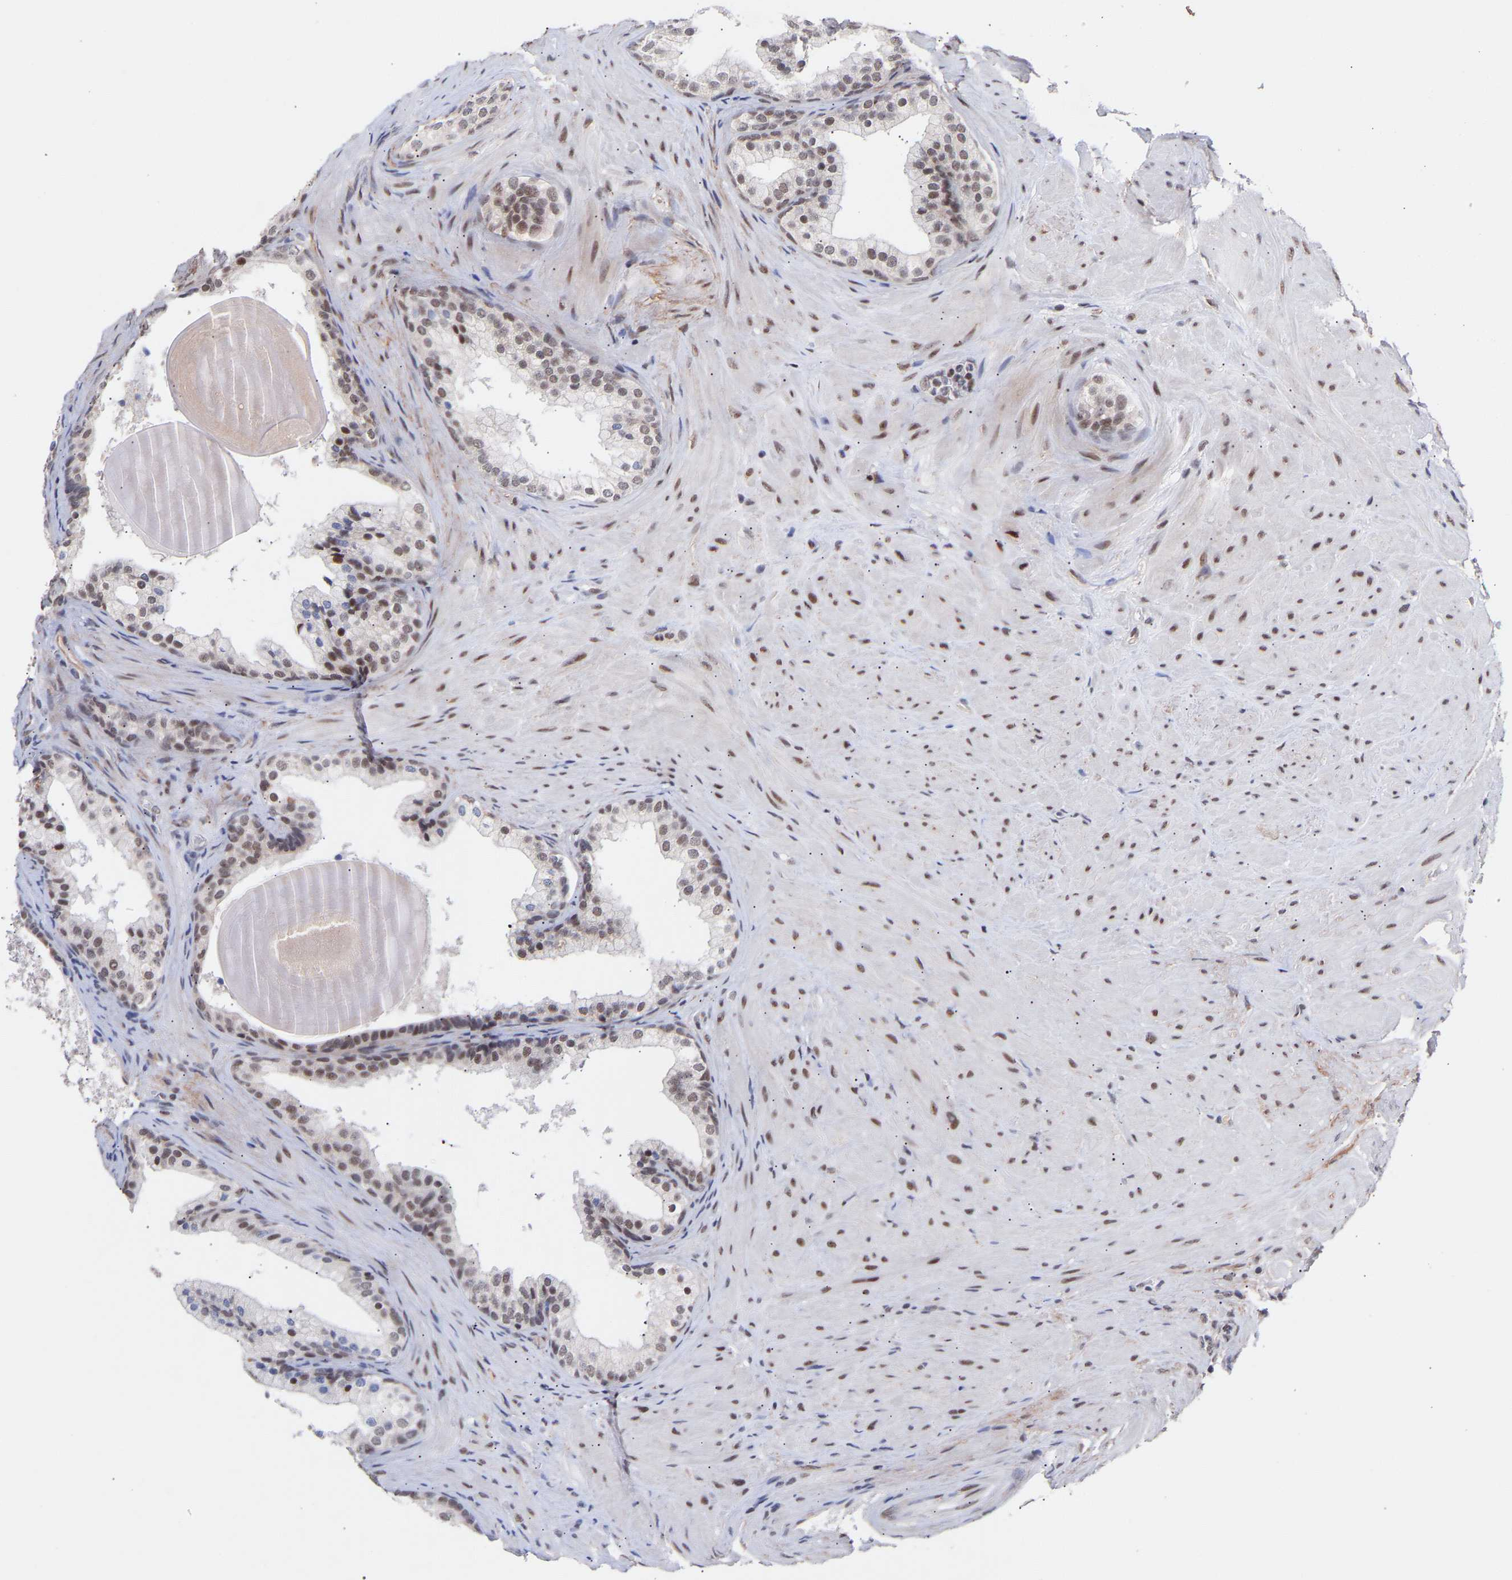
{"staining": {"intensity": "moderate", "quantity": "<25%", "location": "nuclear"}, "tissue": "prostate cancer", "cell_type": "Tumor cells", "image_type": "cancer", "snomed": [{"axis": "morphology", "description": "Adenocarcinoma, Low grade"}, {"axis": "topography", "description": "Prostate"}], "caption": "Tumor cells reveal low levels of moderate nuclear staining in about <25% of cells in human adenocarcinoma (low-grade) (prostate). (DAB (3,3'-diaminobenzidine) IHC, brown staining for protein, blue staining for nuclei).", "gene": "RBM15", "patient": {"sex": "male", "age": 69}}